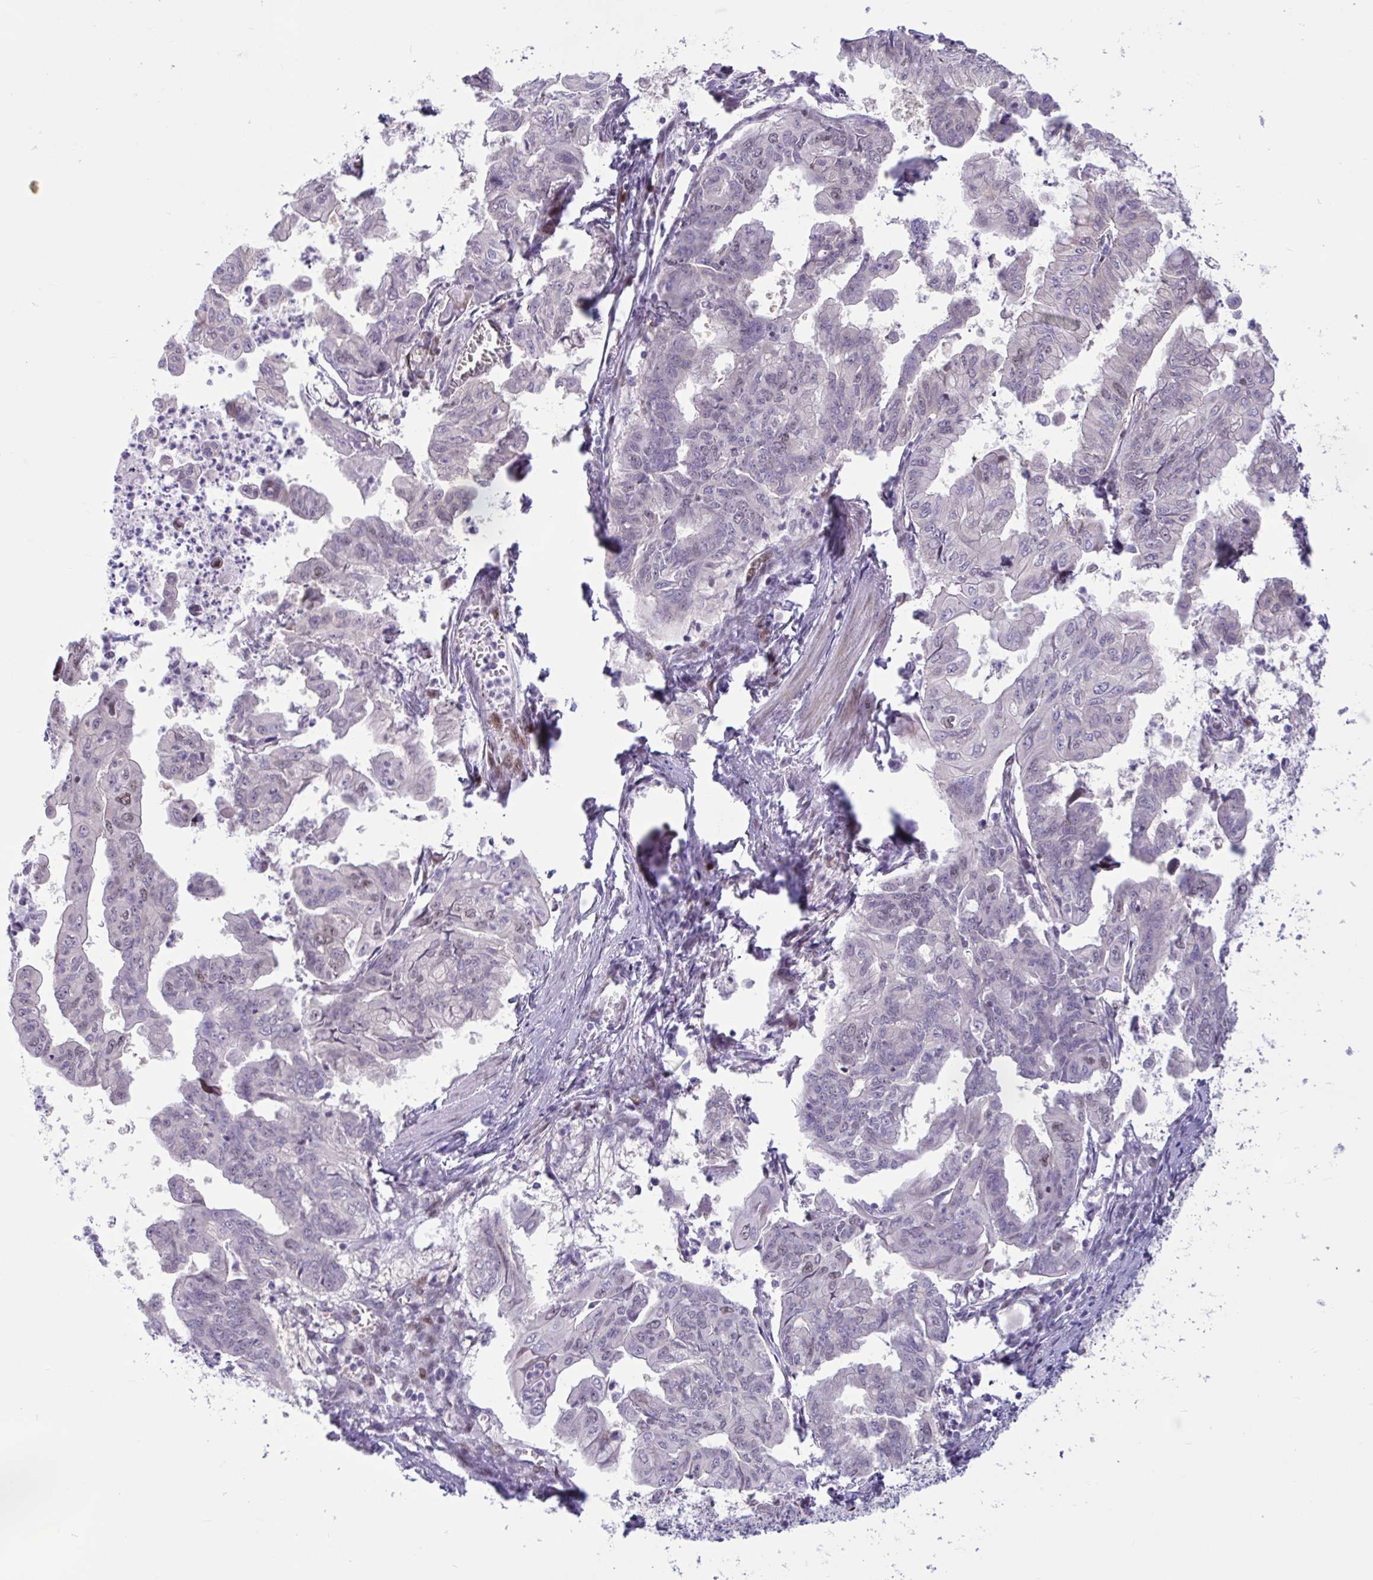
{"staining": {"intensity": "moderate", "quantity": "<25%", "location": "nuclear"}, "tissue": "stomach cancer", "cell_type": "Tumor cells", "image_type": "cancer", "snomed": [{"axis": "morphology", "description": "Adenocarcinoma, NOS"}, {"axis": "topography", "description": "Stomach, upper"}], "caption": "Stomach cancer was stained to show a protein in brown. There is low levels of moderate nuclear expression in about <25% of tumor cells.", "gene": "RBL1", "patient": {"sex": "male", "age": 80}}